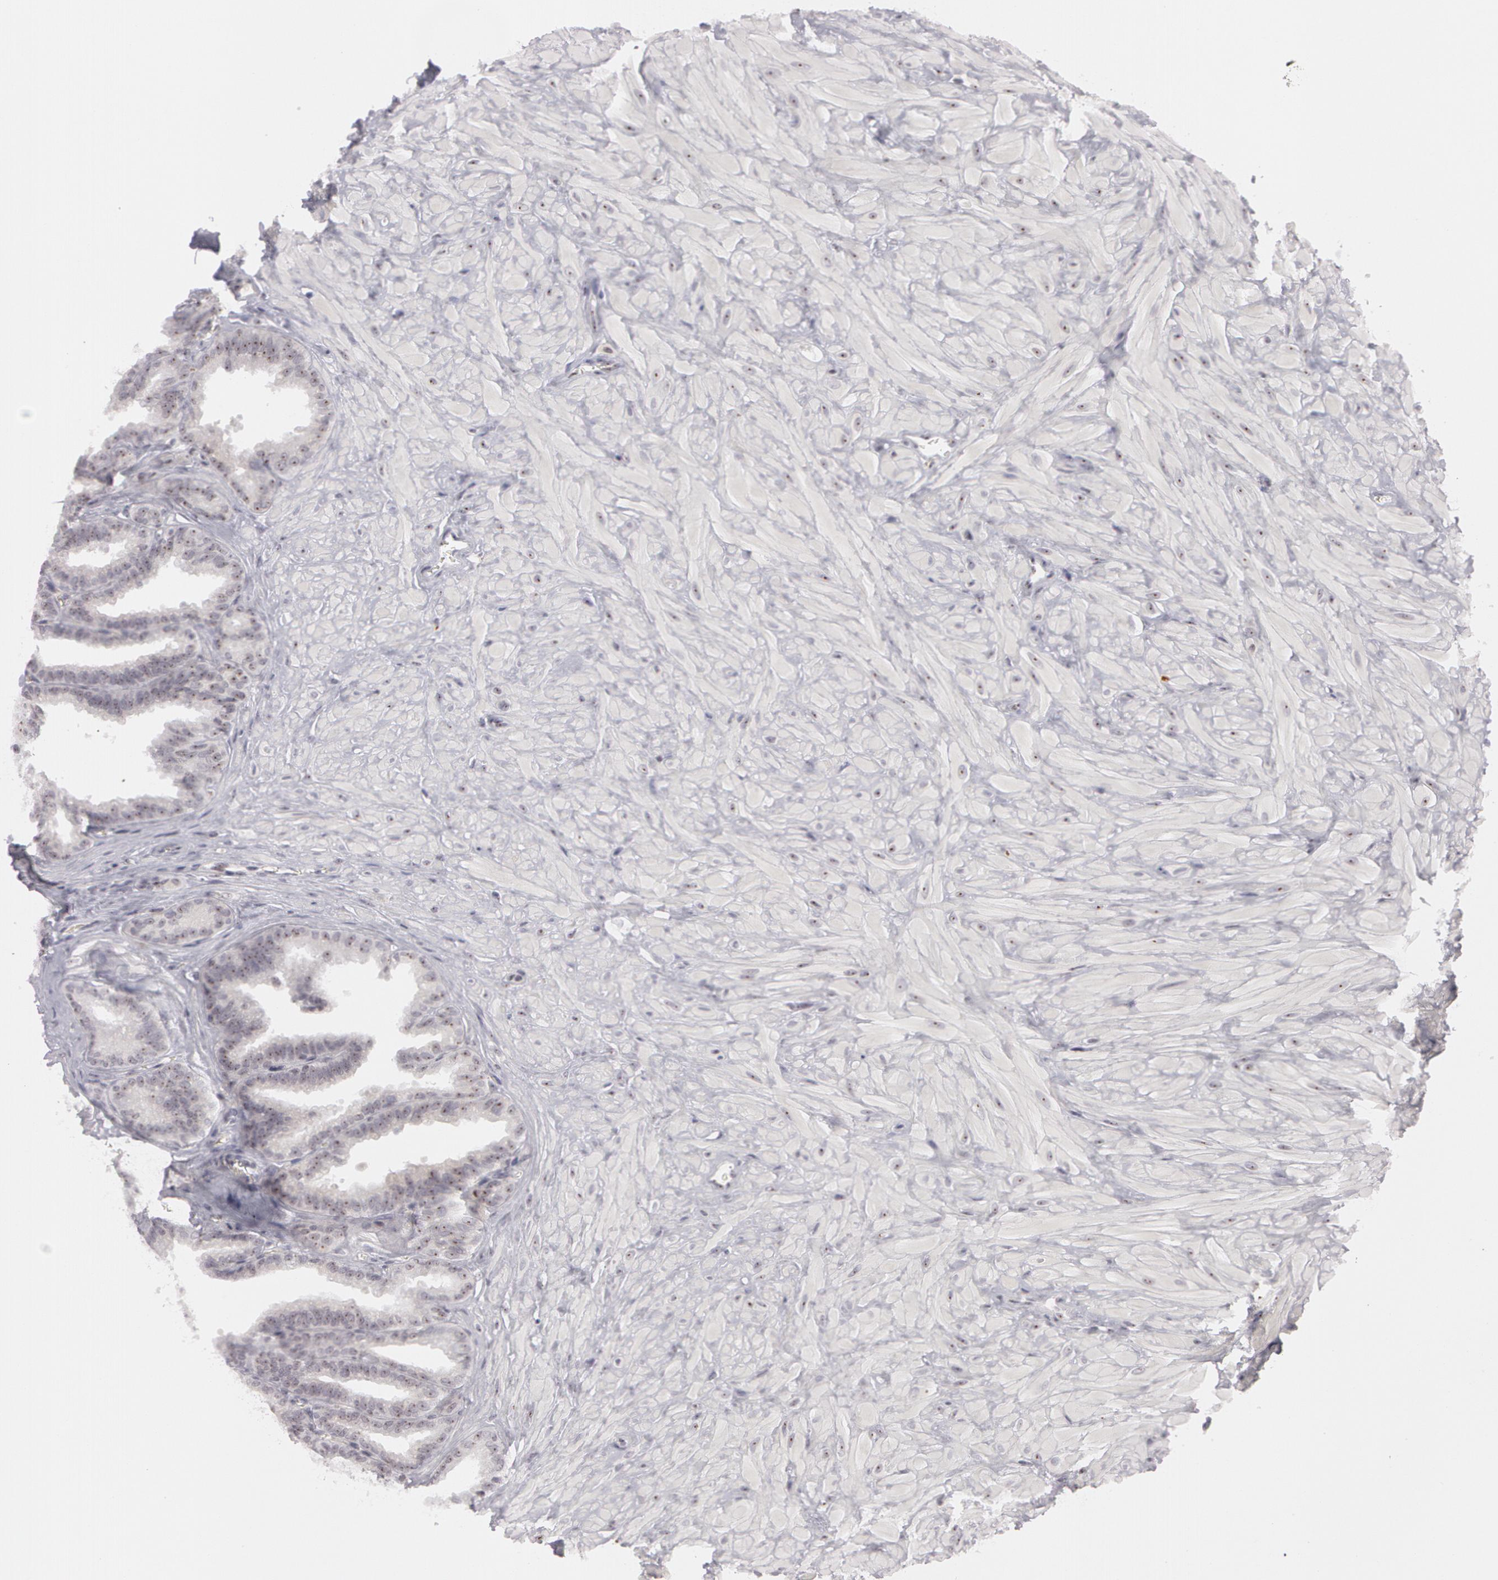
{"staining": {"intensity": "moderate", "quantity": ">75%", "location": "nuclear"}, "tissue": "seminal vesicle", "cell_type": "Glandular cells", "image_type": "normal", "snomed": [{"axis": "morphology", "description": "Normal tissue, NOS"}, {"axis": "topography", "description": "Seminal veicle"}], "caption": "Normal seminal vesicle was stained to show a protein in brown. There is medium levels of moderate nuclear expression in approximately >75% of glandular cells.", "gene": "FBL", "patient": {"sex": "male", "age": 26}}